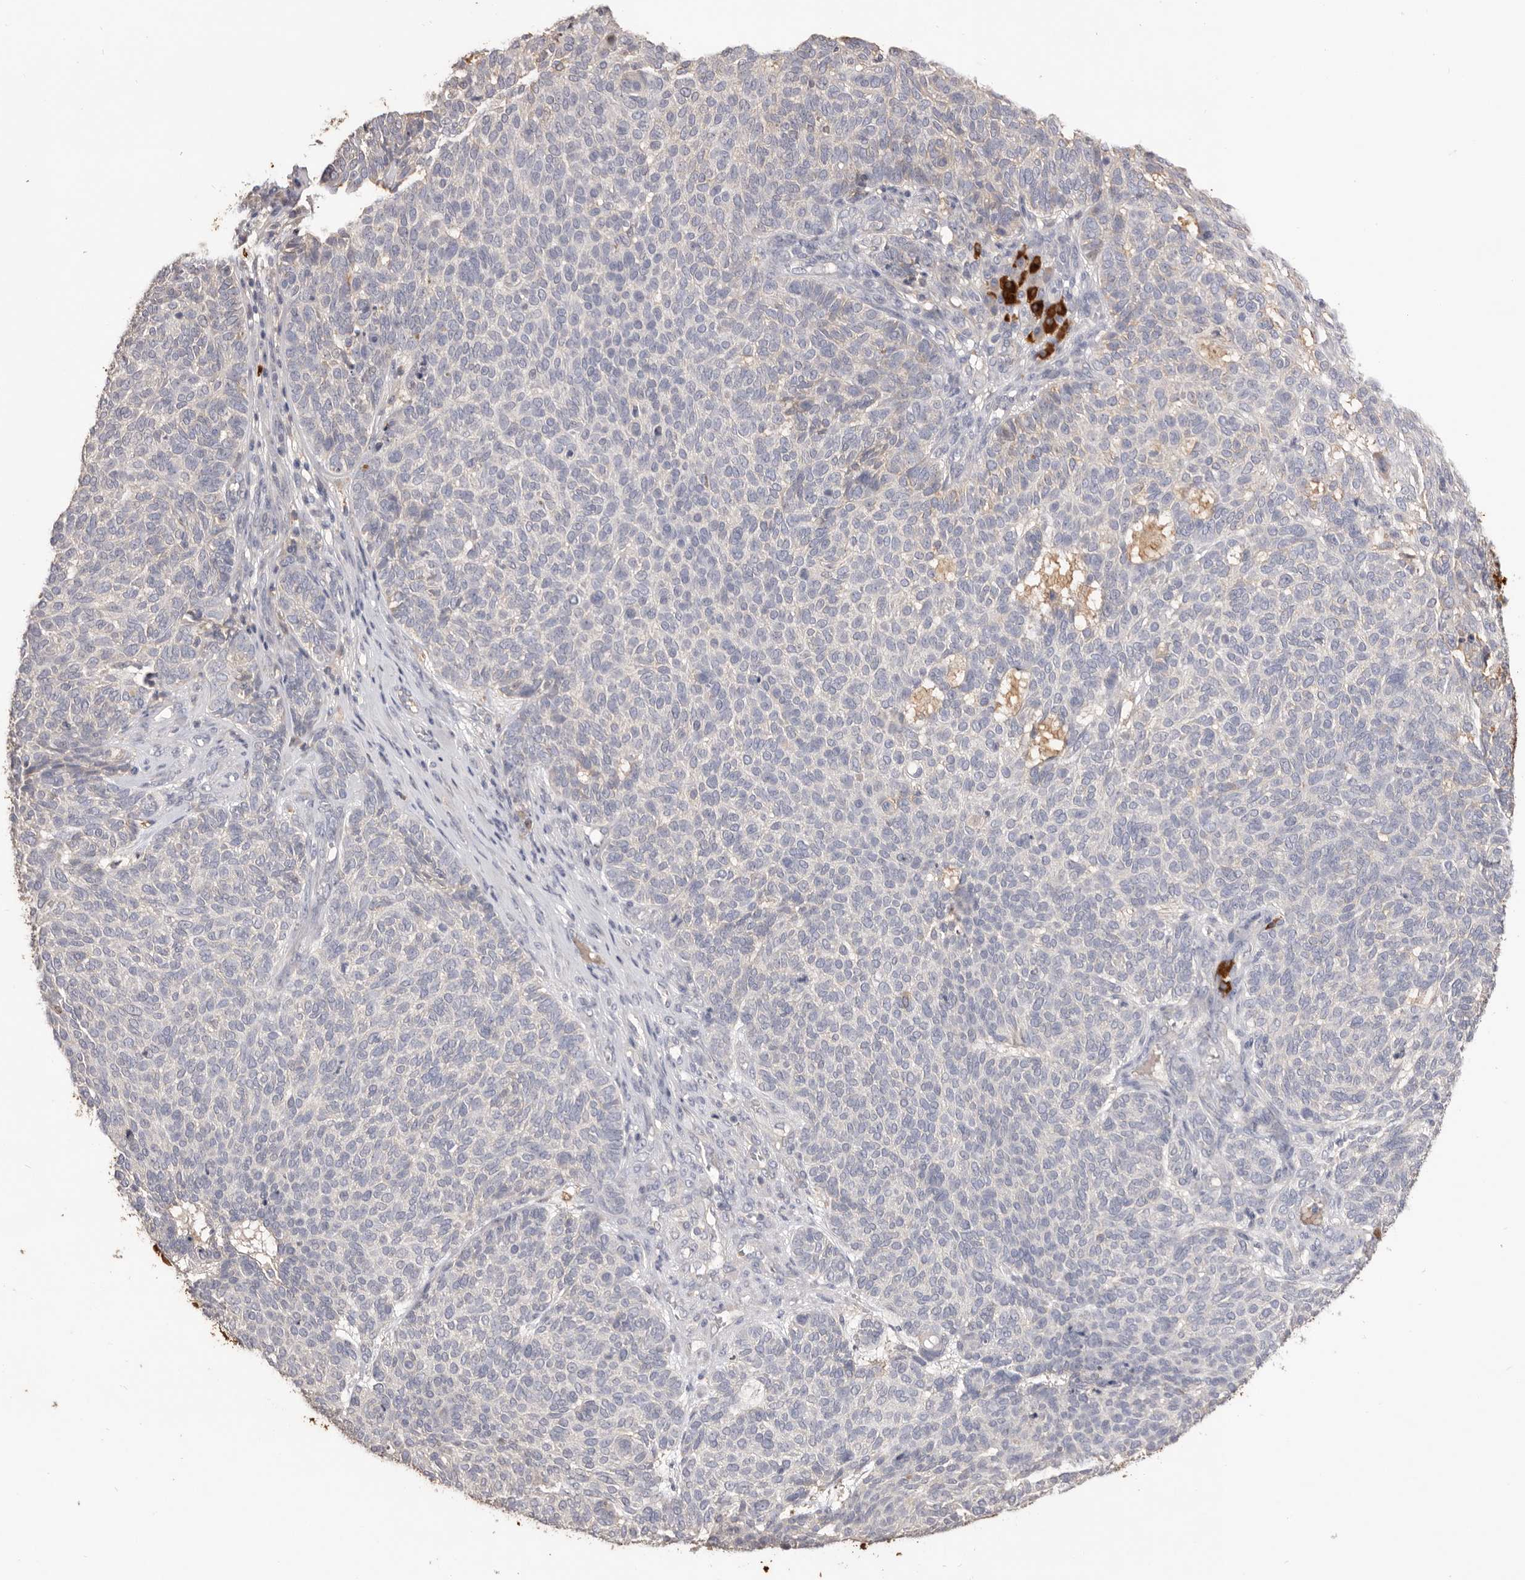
{"staining": {"intensity": "negative", "quantity": "none", "location": "none"}, "tissue": "skin cancer", "cell_type": "Tumor cells", "image_type": "cancer", "snomed": [{"axis": "morphology", "description": "Squamous cell carcinoma, NOS"}, {"axis": "topography", "description": "Skin"}], "caption": "The immunohistochemistry (IHC) image has no significant staining in tumor cells of skin cancer (squamous cell carcinoma) tissue. The staining was performed using DAB to visualize the protein expression in brown, while the nuclei were stained in blue with hematoxylin (Magnification: 20x).", "gene": "HCAR2", "patient": {"sex": "female", "age": 90}}